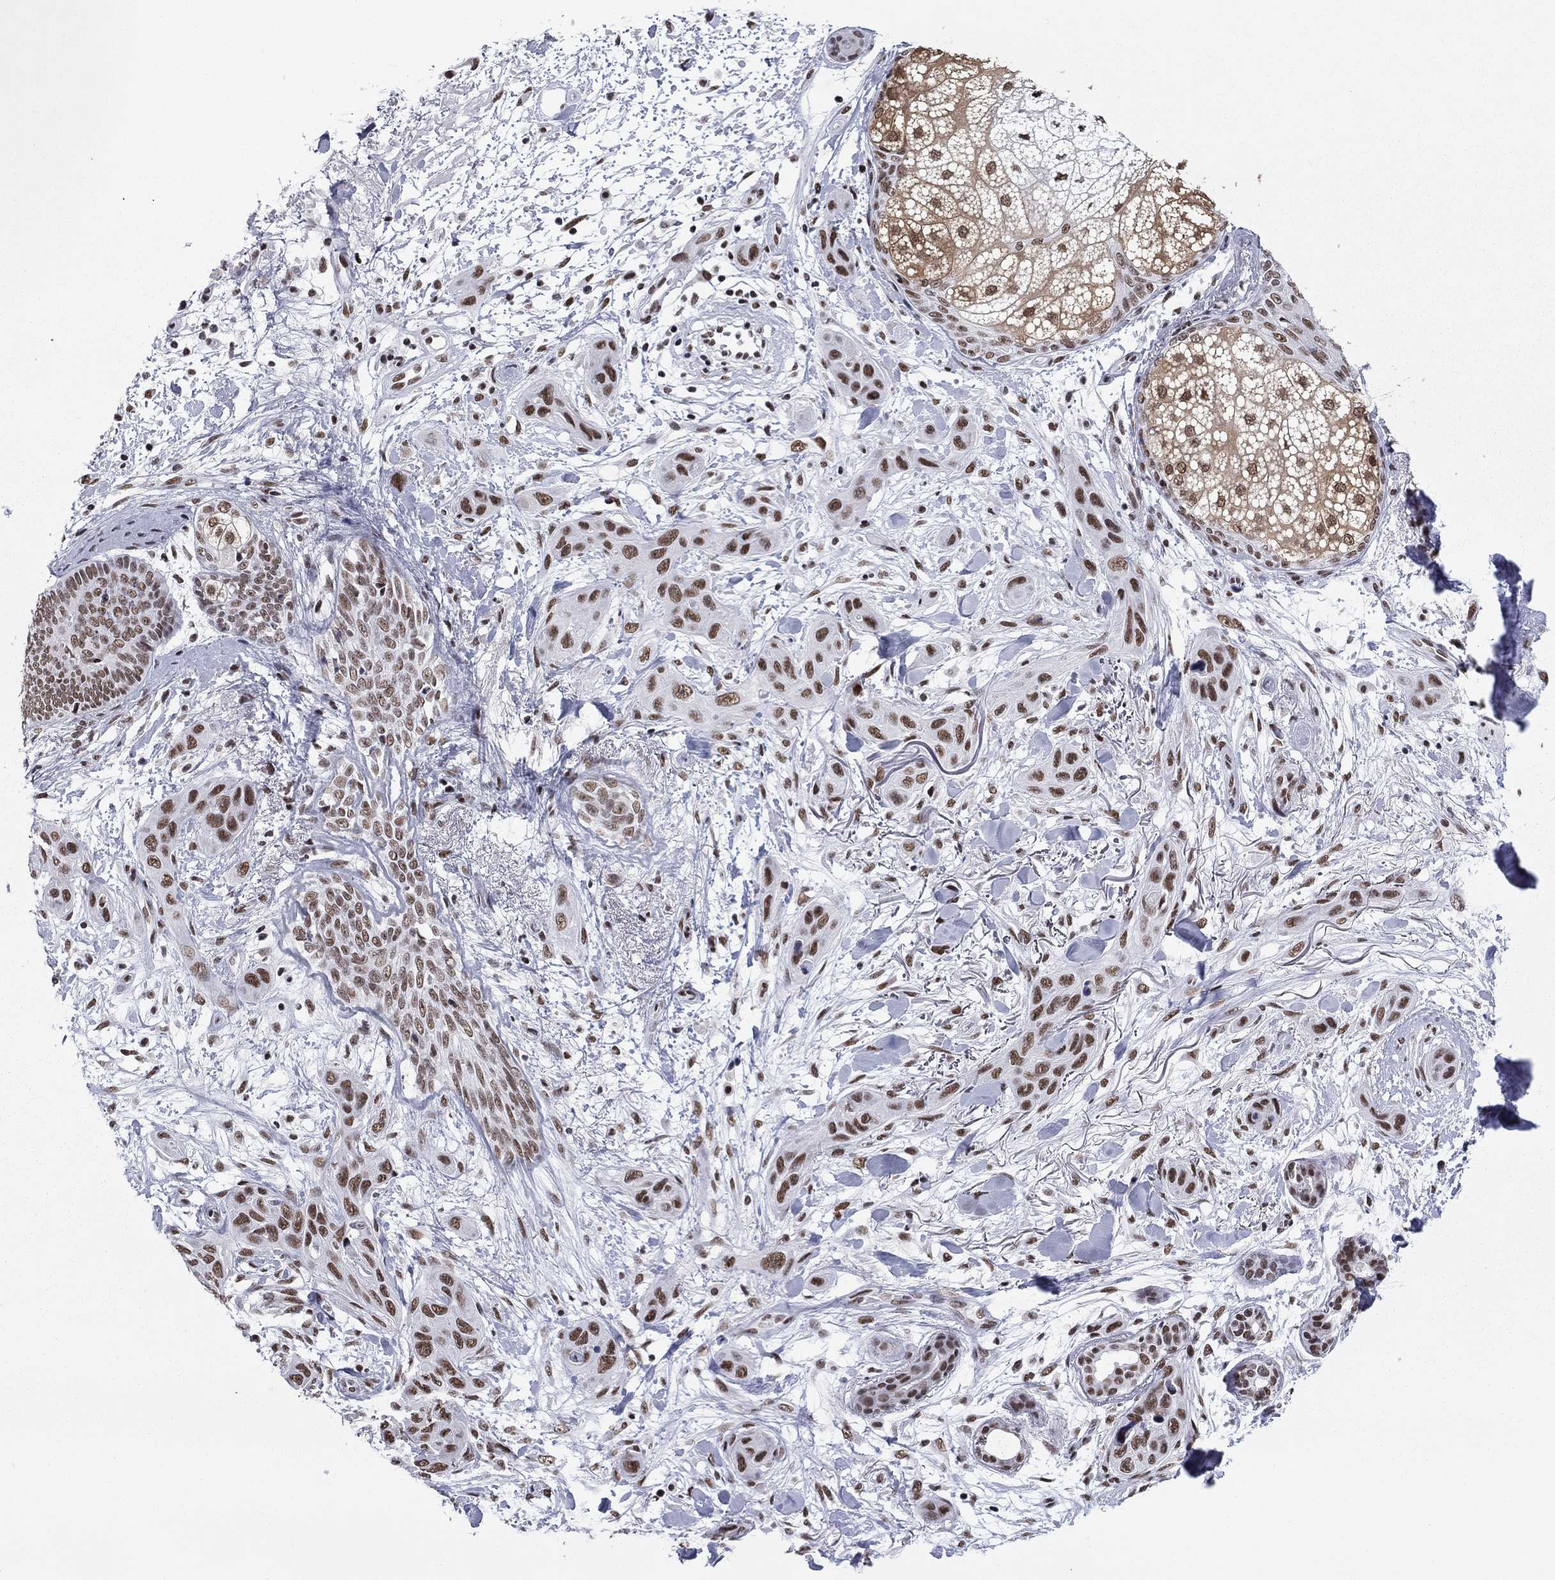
{"staining": {"intensity": "moderate", "quantity": ">75%", "location": "nuclear"}, "tissue": "skin cancer", "cell_type": "Tumor cells", "image_type": "cancer", "snomed": [{"axis": "morphology", "description": "Squamous cell carcinoma, NOS"}, {"axis": "topography", "description": "Skin"}], "caption": "Immunohistochemical staining of skin squamous cell carcinoma demonstrates moderate nuclear protein expression in about >75% of tumor cells.", "gene": "ETV5", "patient": {"sex": "male", "age": 78}}